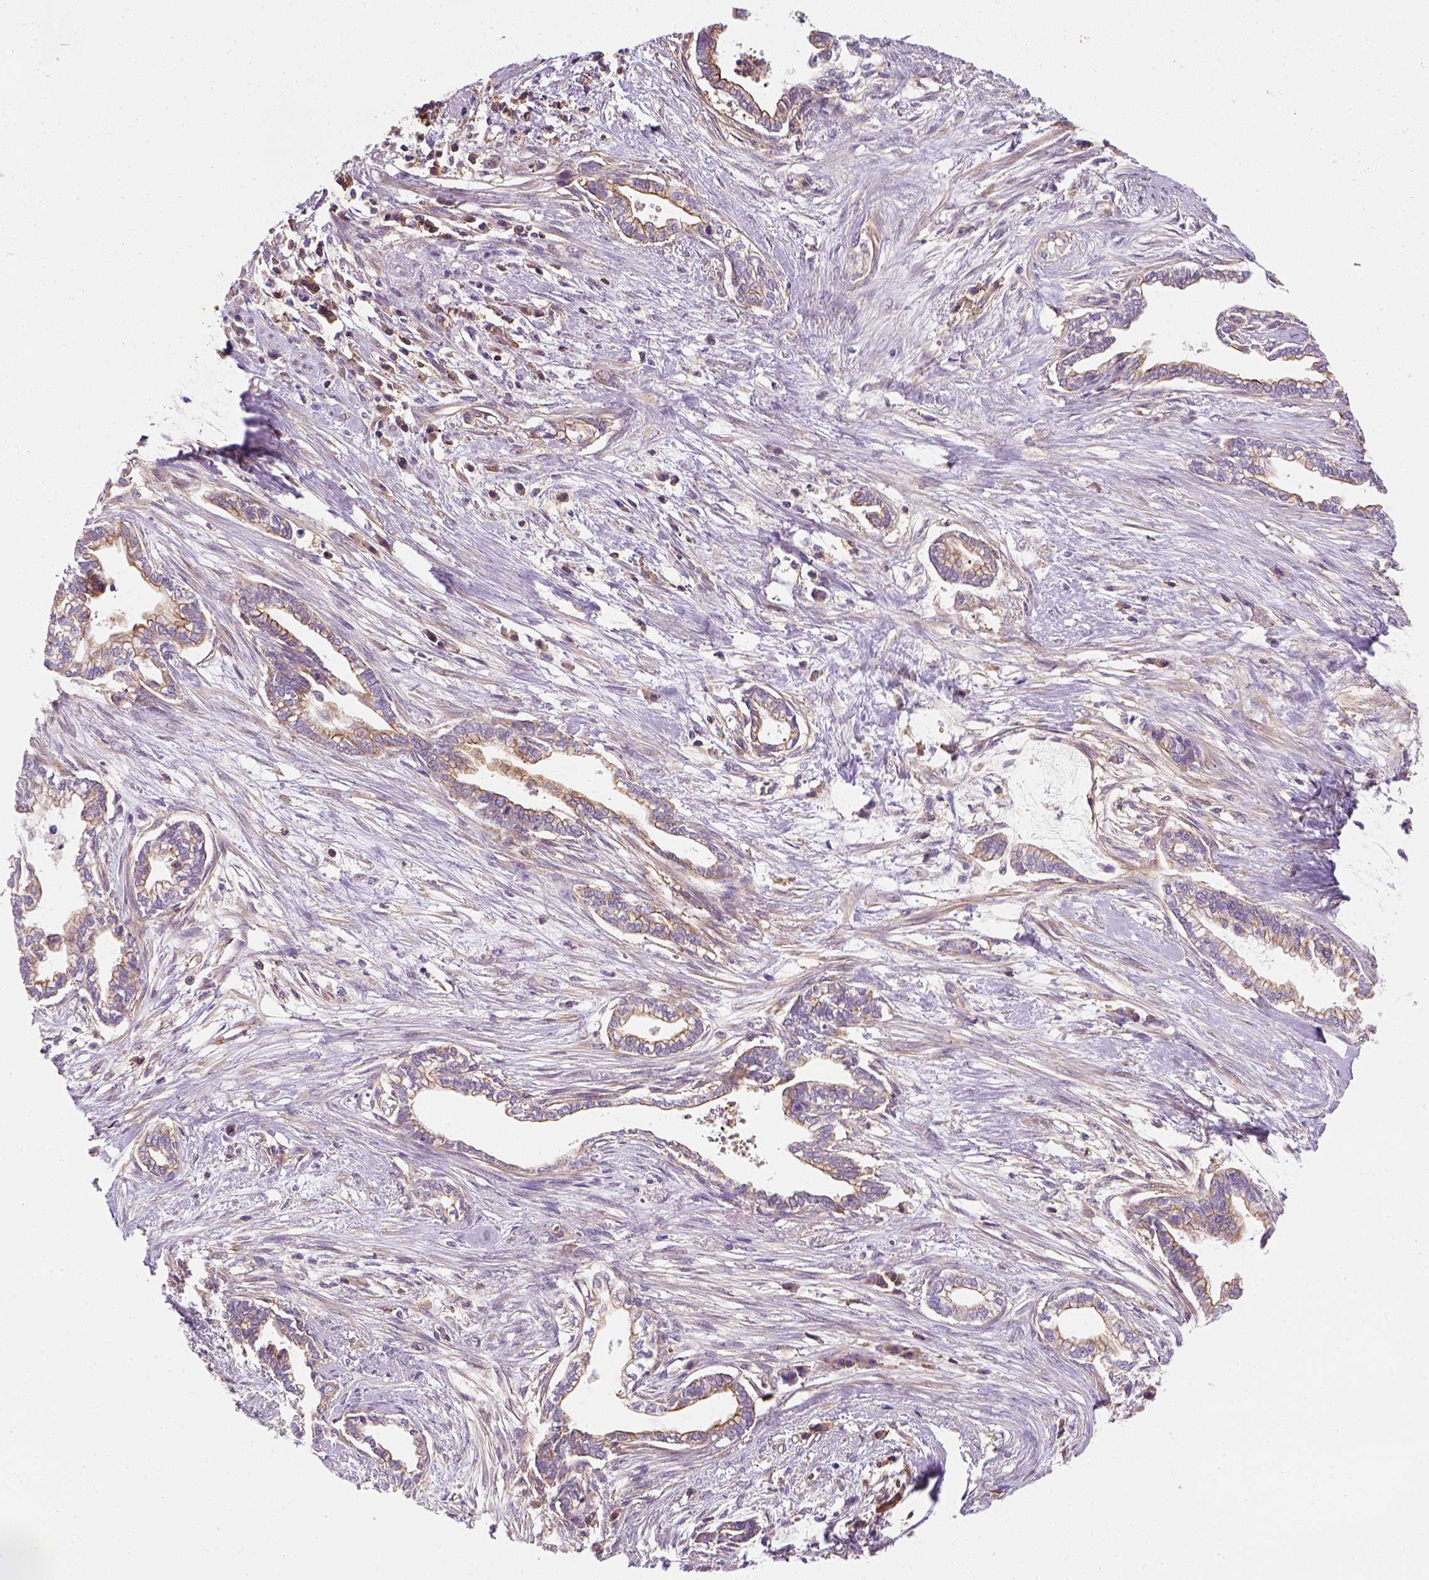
{"staining": {"intensity": "moderate", "quantity": ">75%", "location": "cytoplasmic/membranous"}, "tissue": "cervical cancer", "cell_type": "Tumor cells", "image_type": "cancer", "snomed": [{"axis": "morphology", "description": "Adenocarcinoma, NOS"}, {"axis": "topography", "description": "Cervix"}], "caption": "Human cervical cancer (adenocarcinoma) stained with a protein marker exhibits moderate staining in tumor cells.", "gene": "GPRC5D", "patient": {"sex": "female", "age": 62}}